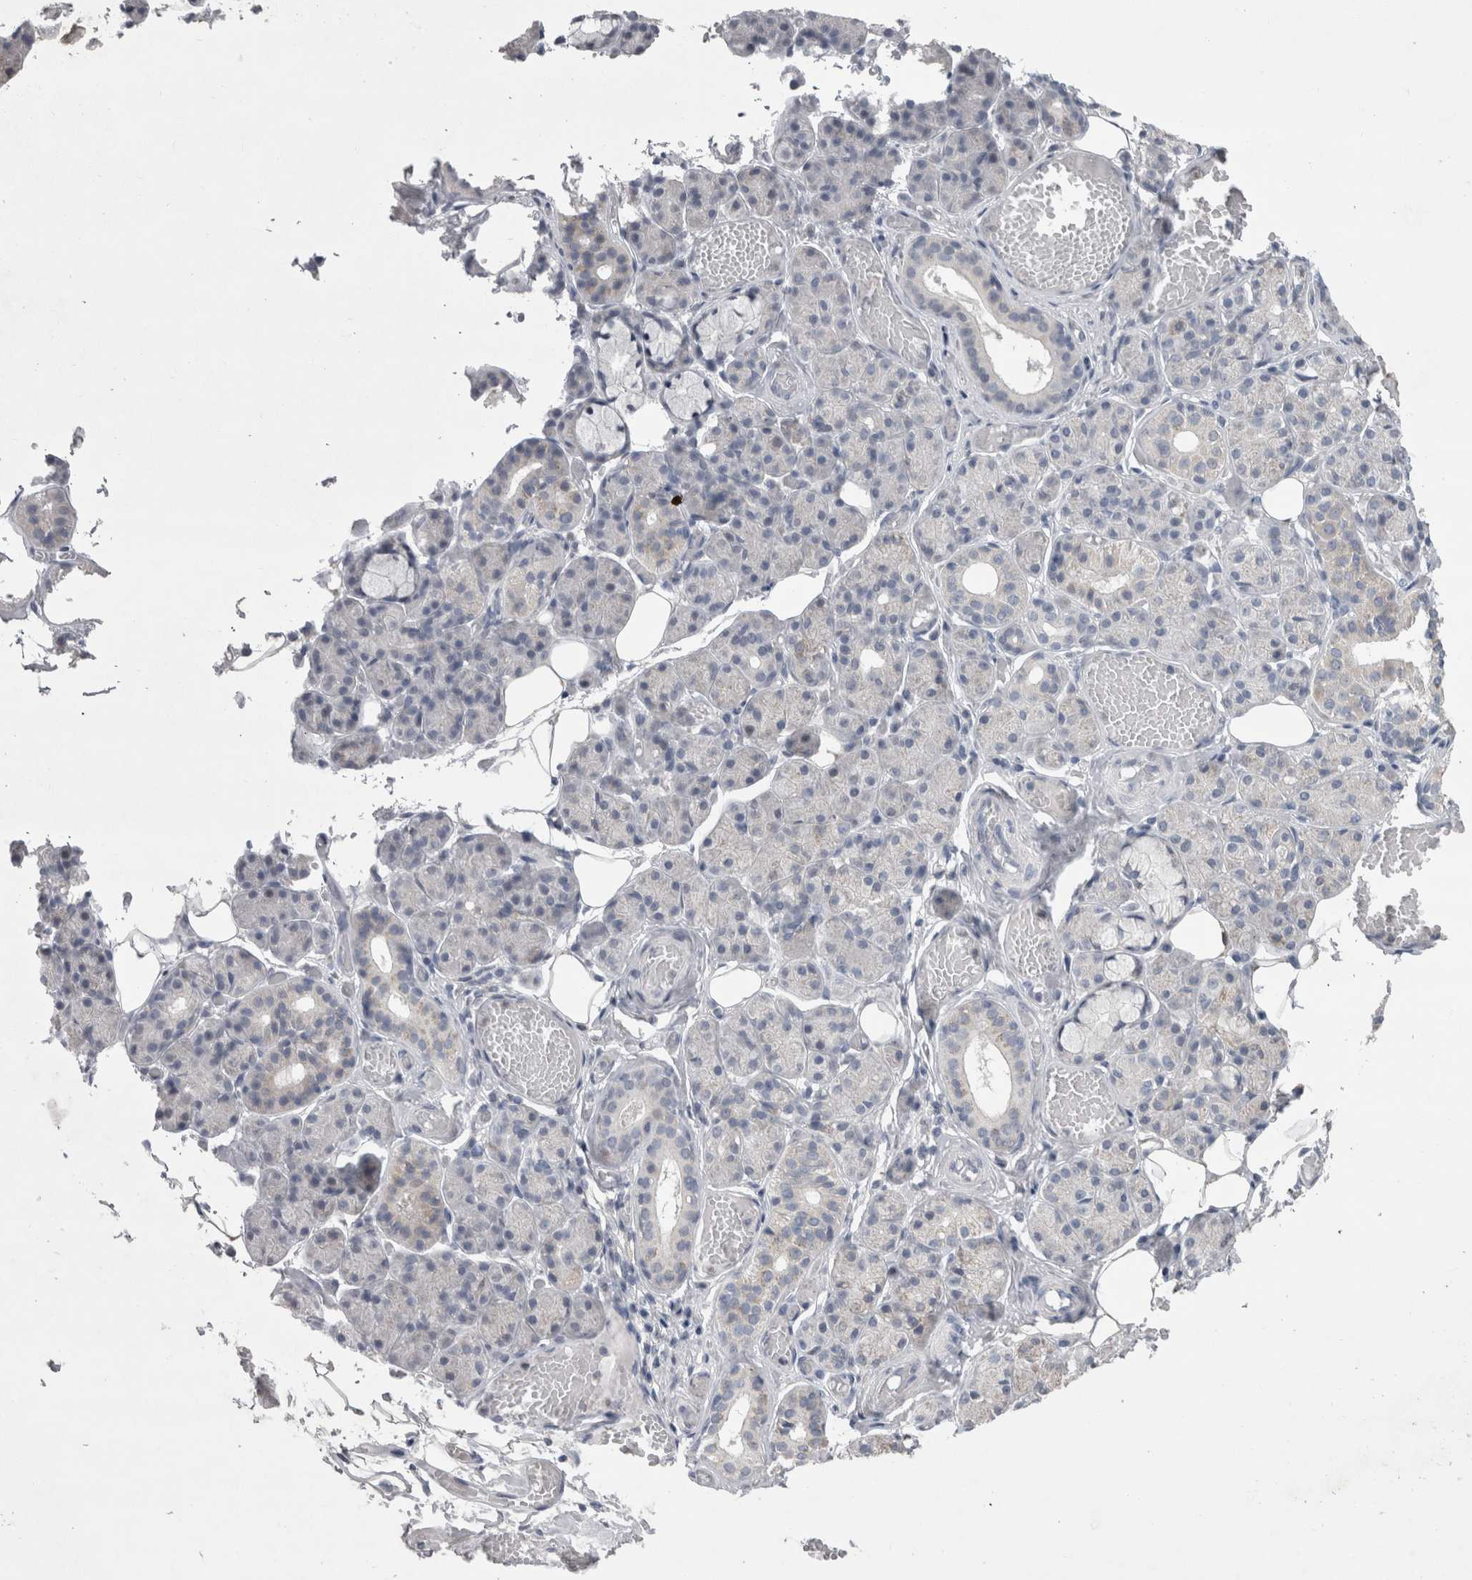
{"staining": {"intensity": "weak", "quantity": "<25%", "location": "cytoplasmic/membranous"}, "tissue": "salivary gland", "cell_type": "Glandular cells", "image_type": "normal", "snomed": [{"axis": "morphology", "description": "Normal tissue, NOS"}, {"axis": "topography", "description": "Salivary gland"}], "caption": "IHC histopathology image of unremarkable salivary gland: human salivary gland stained with DAB shows no significant protein positivity in glandular cells.", "gene": "AGMAT", "patient": {"sex": "male", "age": 63}}